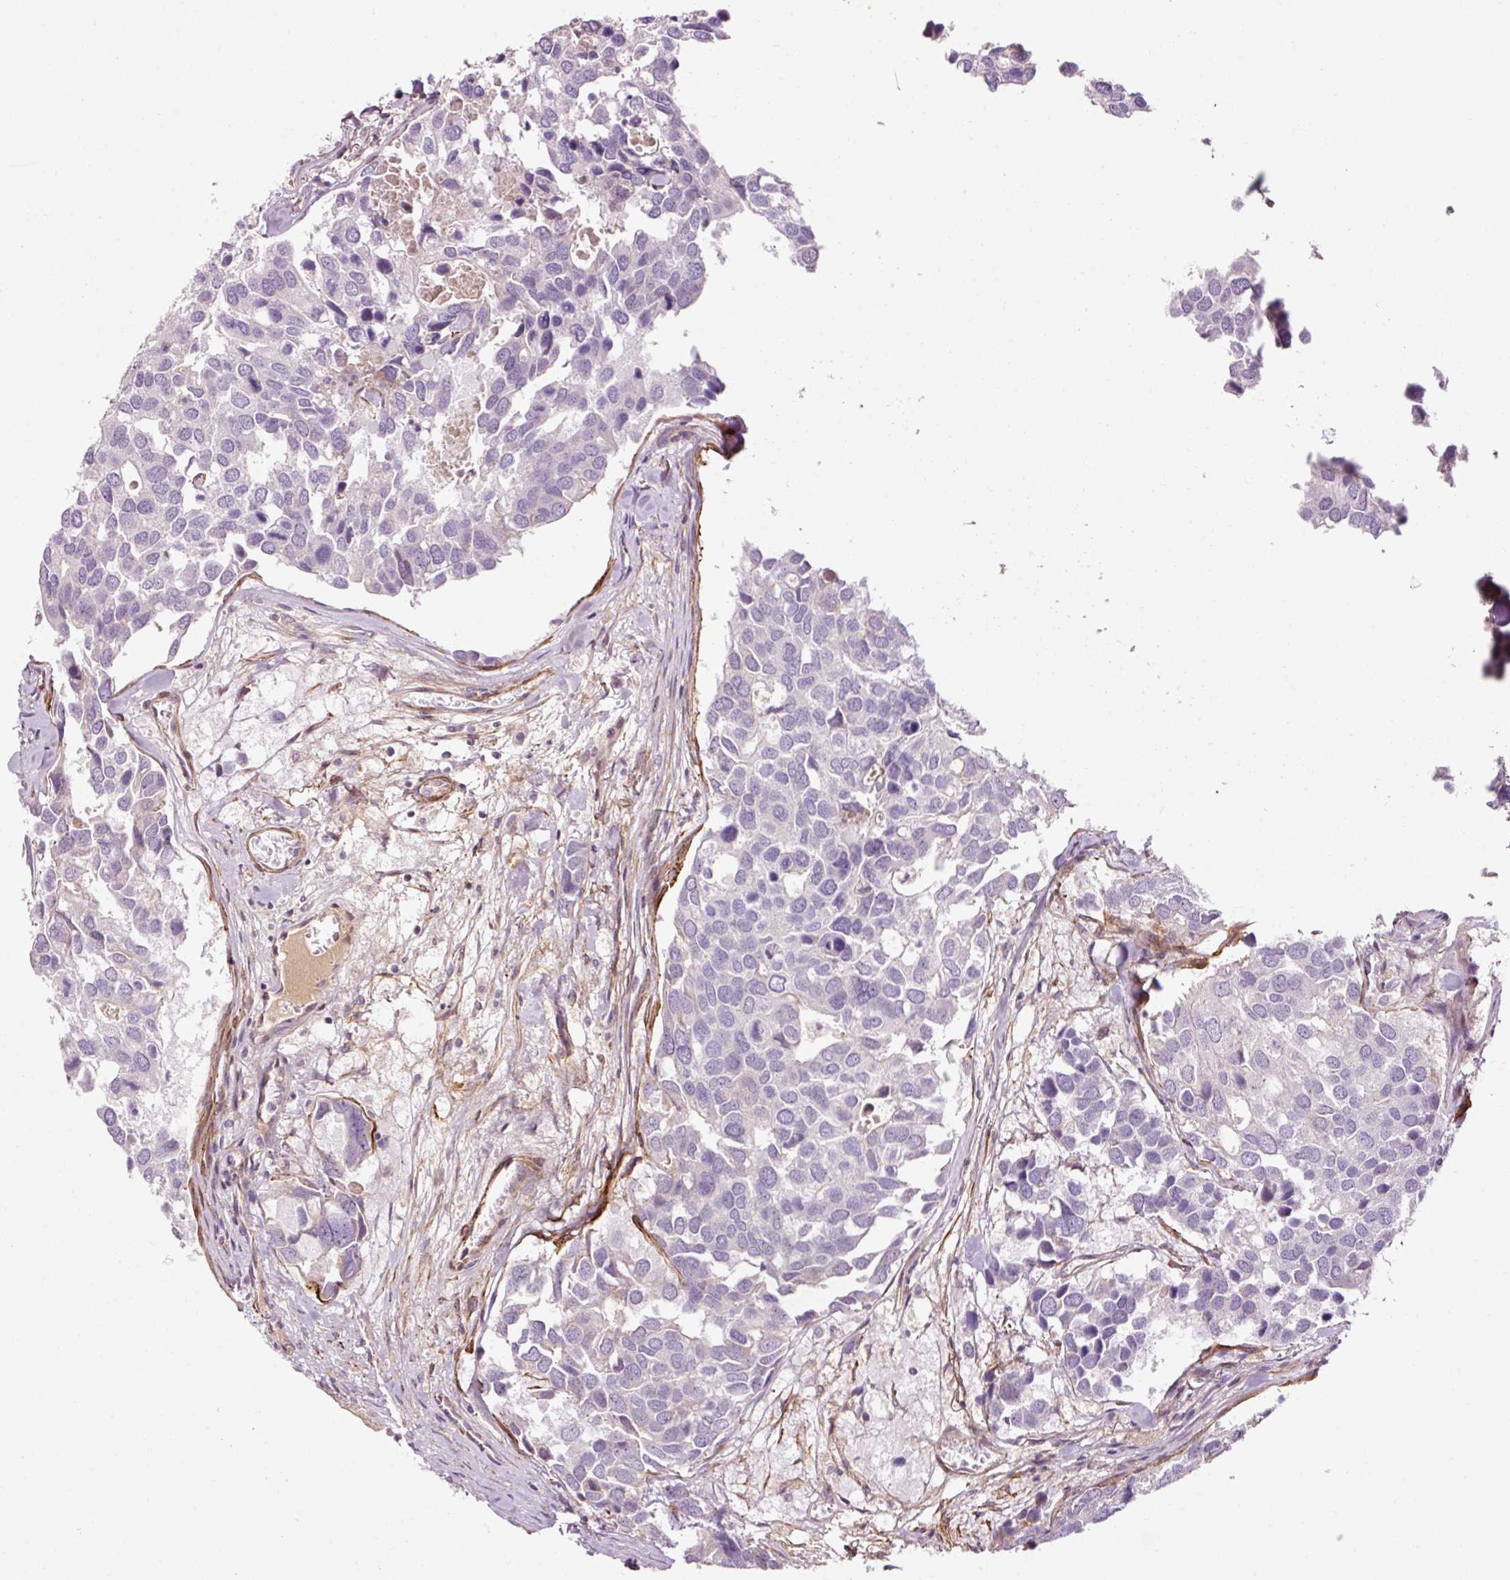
{"staining": {"intensity": "negative", "quantity": "none", "location": "none"}, "tissue": "breast cancer", "cell_type": "Tumor cells", "image_type": "cancer", "snomed": [{"axis": "morphology", "description": "Duct carcinoma"}, {"axis": "topography", "description": "Breast"}], "caption": "DAB immunohistochemical staining of invasive ductal carcinoma (breast) reveals no significant expression in tumor cells. (DAB (3,3'-diaminobenzidine) immunohistochemistry (IHC) visualized using brightfield microscopy, high magnification).", "gene": "ANKRD20A1", "patient": {"sex": "female", "age": 83}}